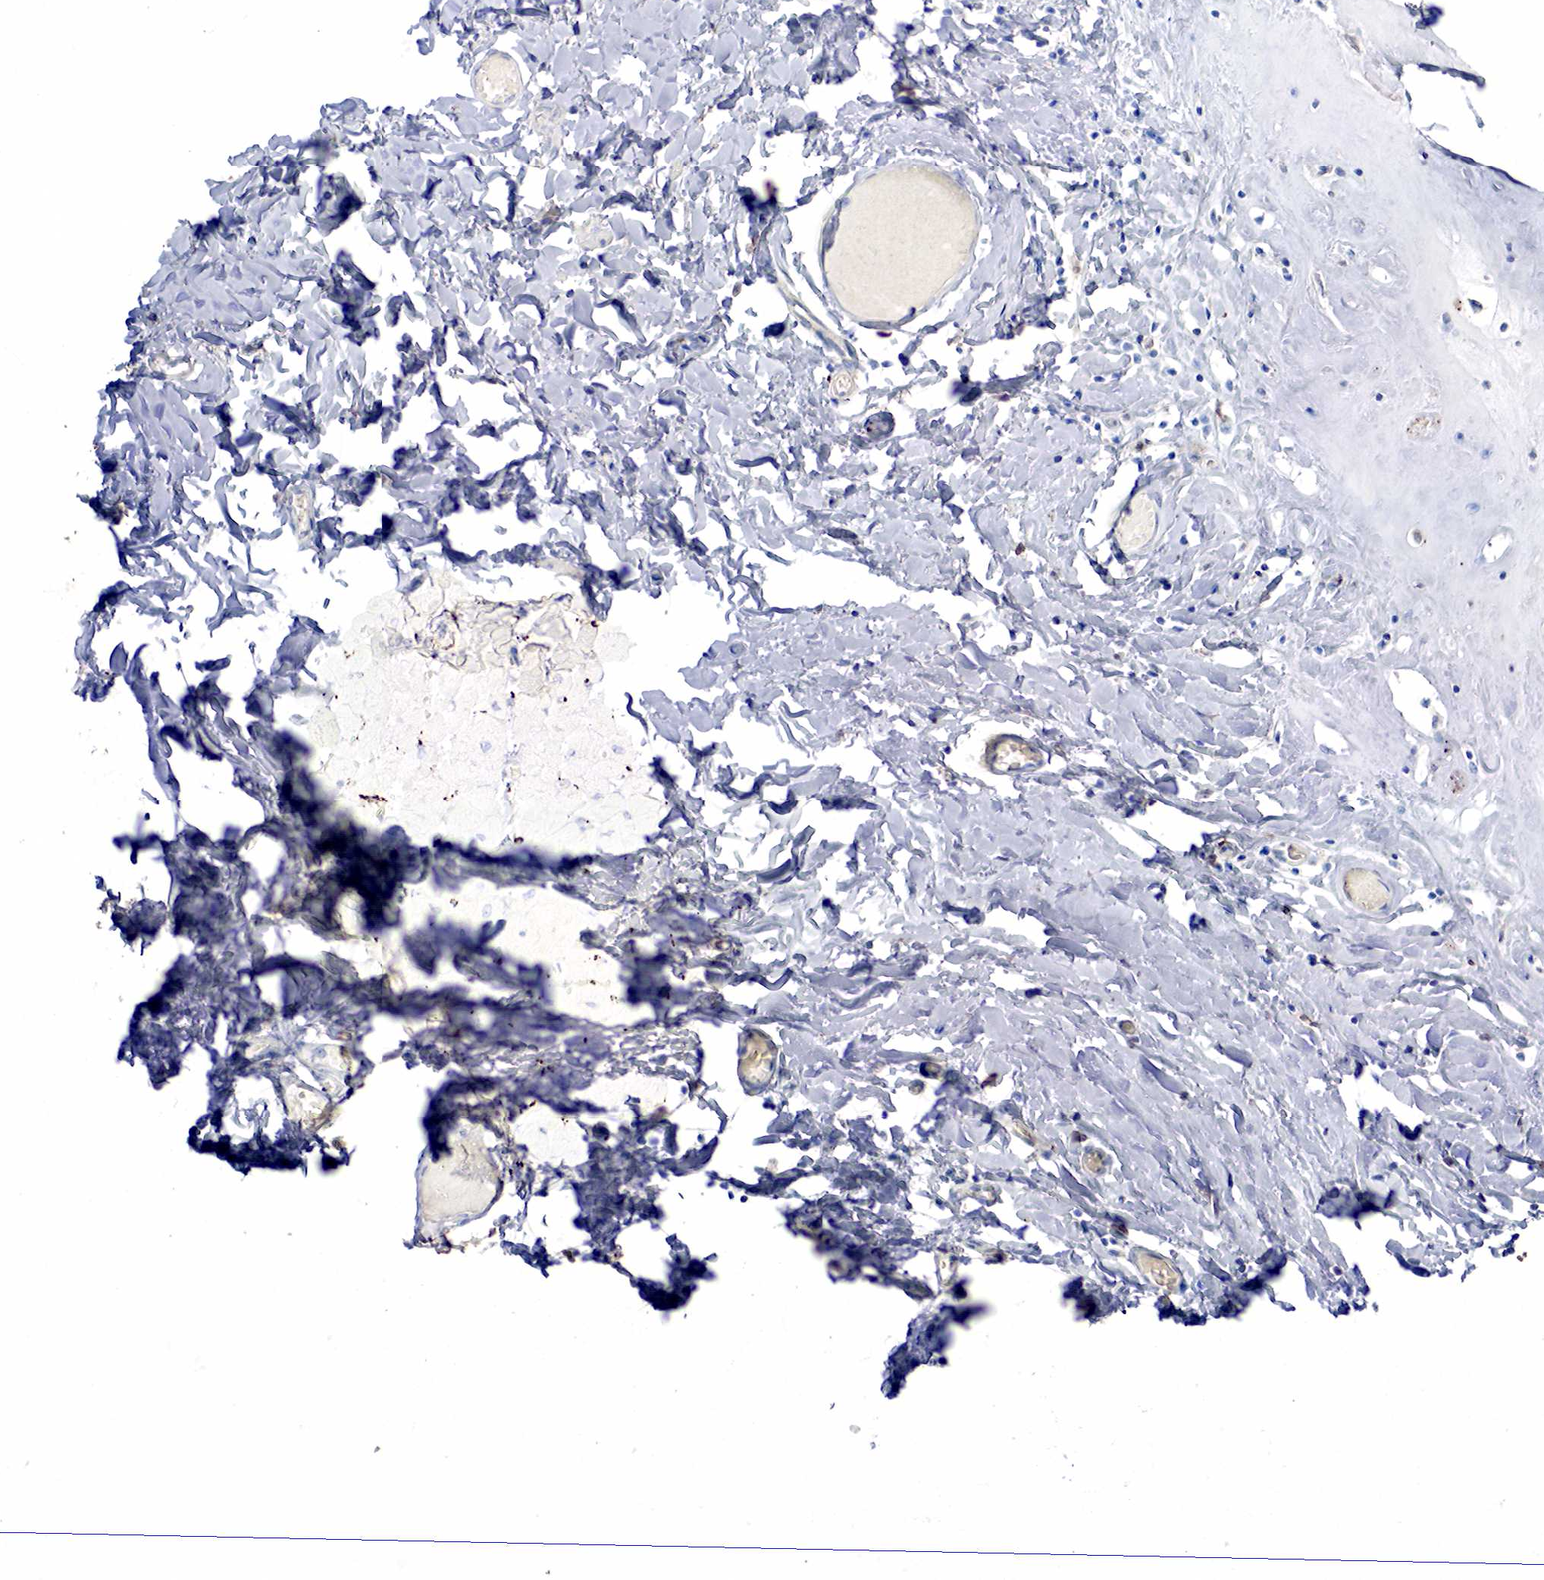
{"staining": {"intensity": "negative", "quantity": "none", "location": "none"}, "tissue": "skin", "cell_type": "Epidermal cells", "image_type": "normal", "snomed": [{"axis": "morphology", "description": "Normal tissue, NOS"}, {"axis": "topography", "description": "Vascular tissue"}, {"axis": "topography", "description": "Vulva"}, {"axis": "topography", "description": "Peripheral nerve tissue"}], "caption": "Epidermal cells show no significant positivity in normal skin.", "gene": "SYP", "patient": {"sex": "female", "age": 86}}